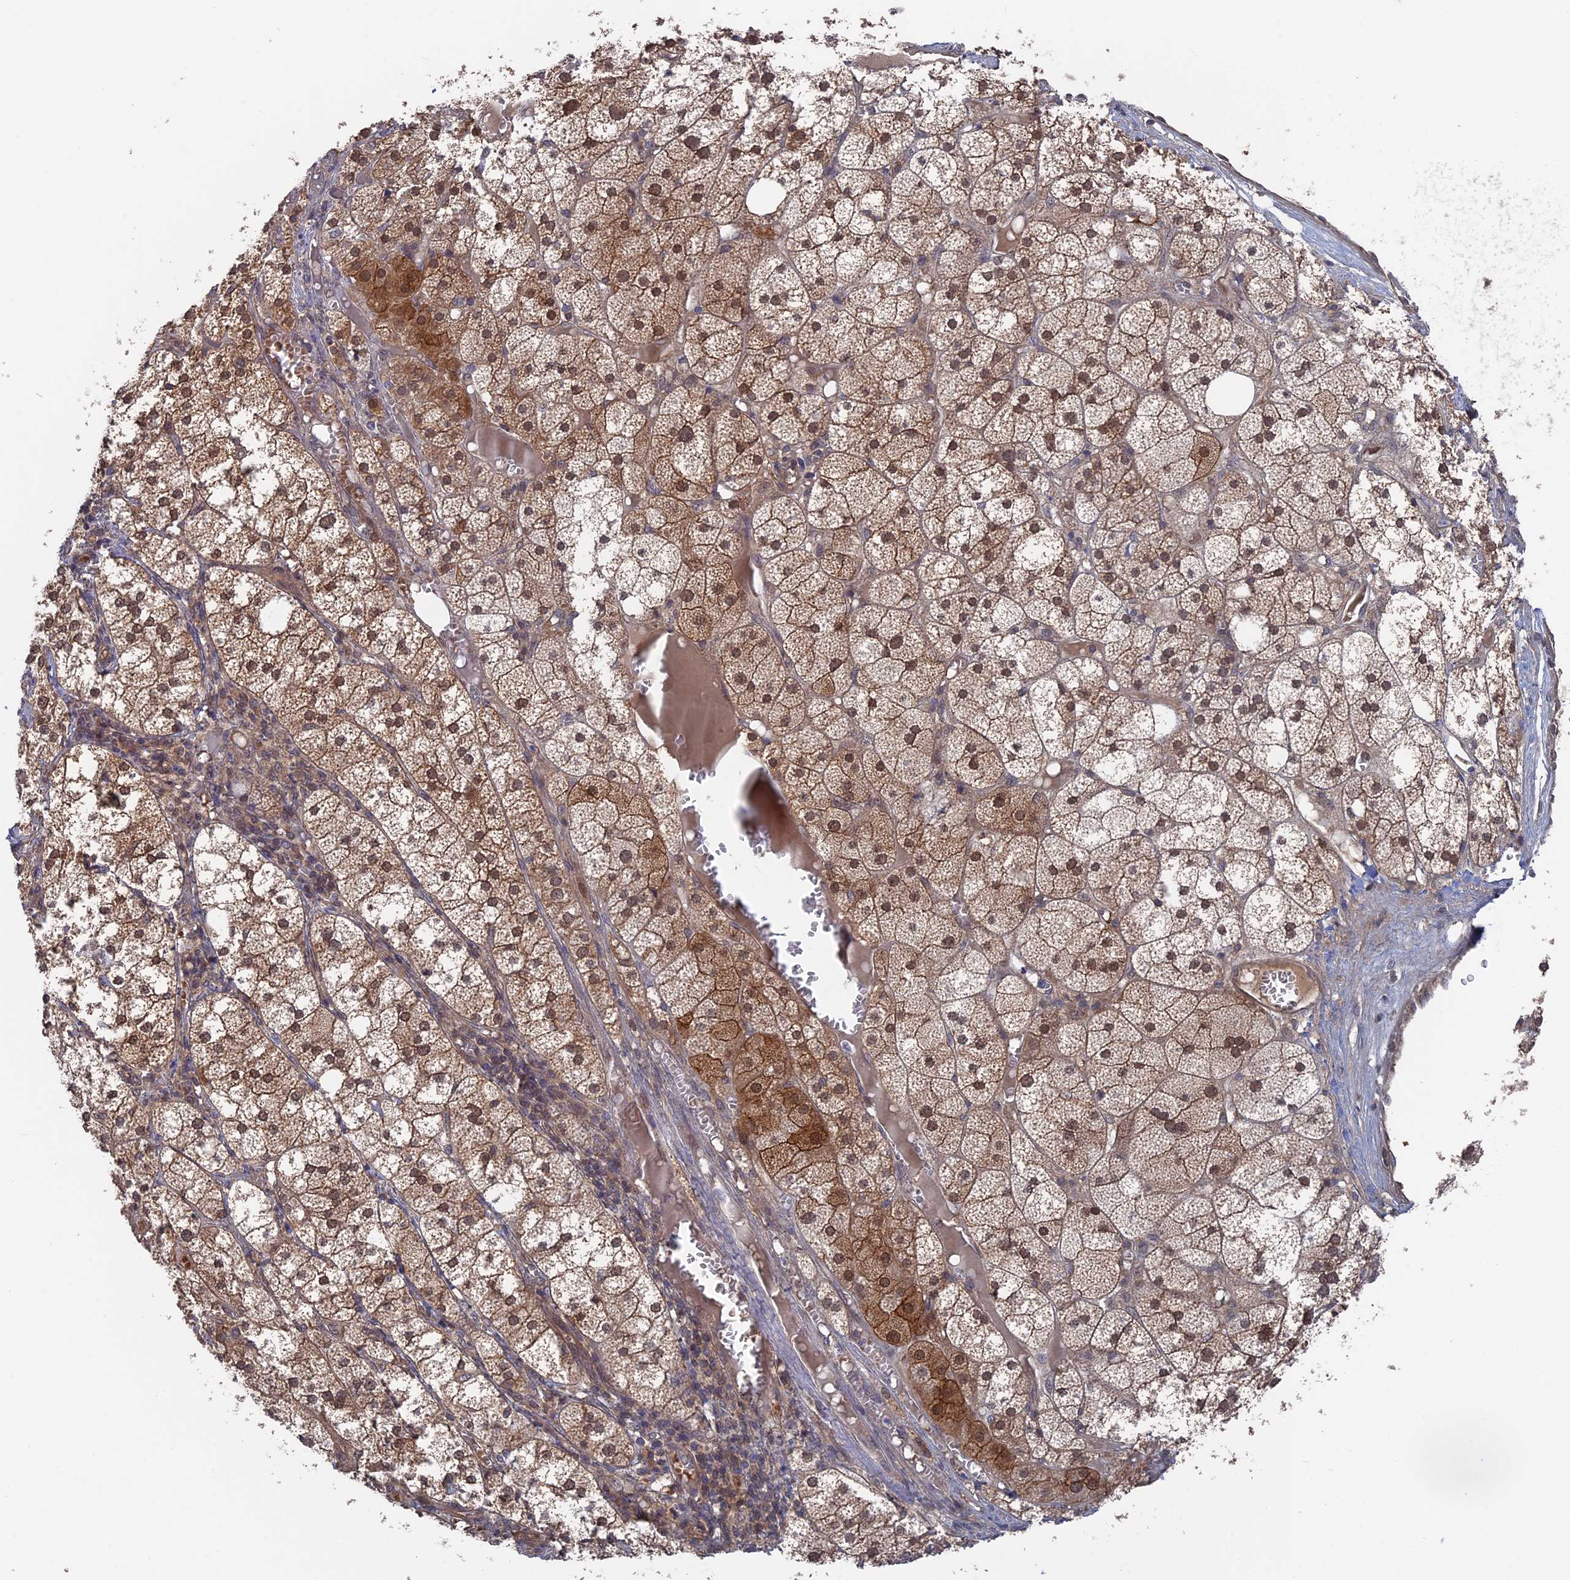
{"staining": {"intensity": "strong", "quantity": "25%-75%", "location": "cytoplasmic/membranous"}, "tissue": "adrenal gland", "cell_type": "Glandular cells", "image_type": "normal", "snomed": [{"axis": "morphology", "description": "Normal tissue, NOS"}, {"axis": "topography", "description": "Adrenal gland"}], "caption": "IHC image of normal adrenal gland stained for a protein (brown), which demonstrates high levels of strong cytoplasmic/membranous positivity in approximately 25%-75% of glandular cells.", "gene": "NUTF2", "patient": {"sex": "female", "age": 61}}